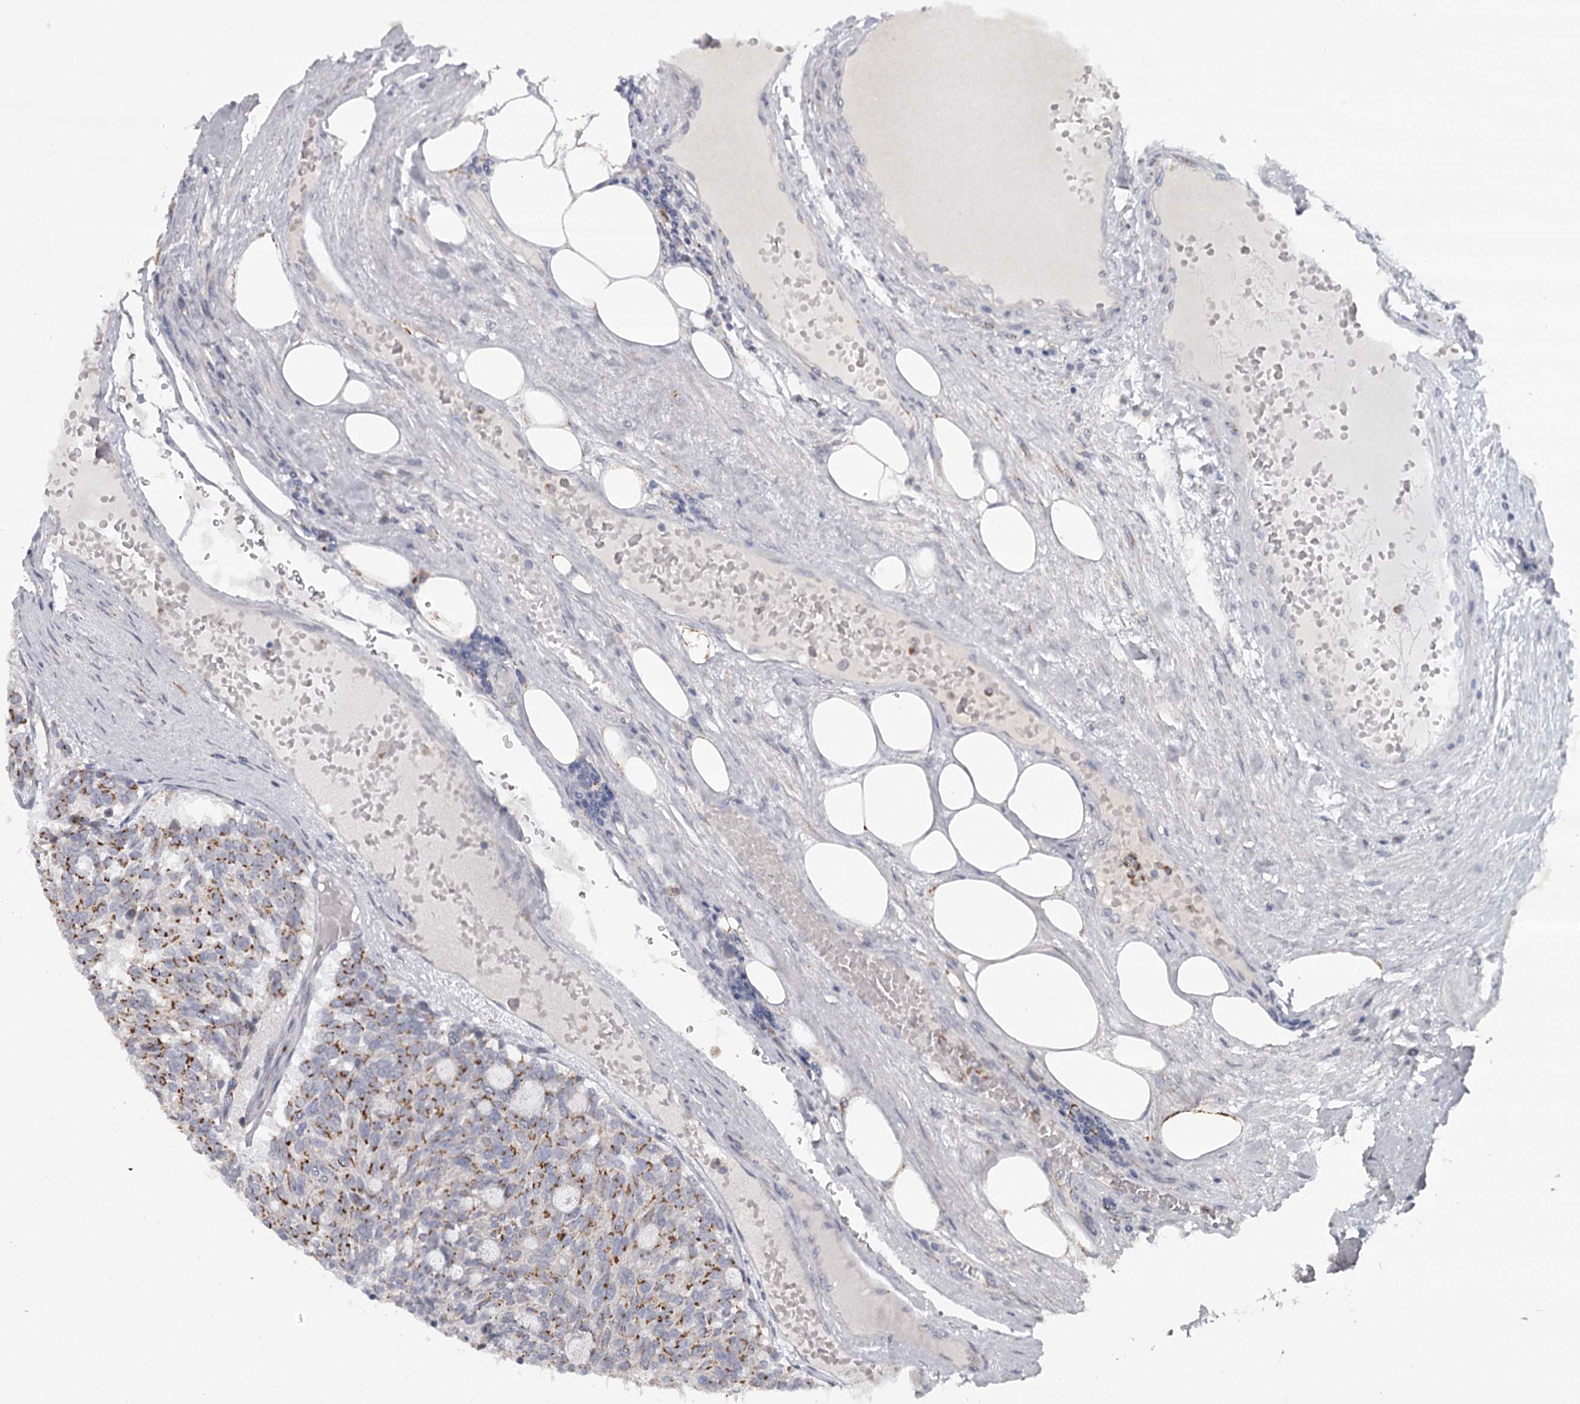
{"staining": {"intensity": "moderate", "quantity": ">75%", "location": "cytoplasmic/membranous"}, "tissue": "carcinoid", "cell_type": "Tumor cells", "image_type": "cancer", "snomed": [{"axis": "morphology", "description": "Carcinoid, malignant, NOS"}, {"axis": "topography", "description": "Pancreas"}], "caption": "The photomicrograph shows a brown stain indicating the presence of a protein in the cytoplasmic/membranous of tumor cells in malignant carcinoid.", "gene": "CDC123", "patient": {"sex": "female", "age": 54}}